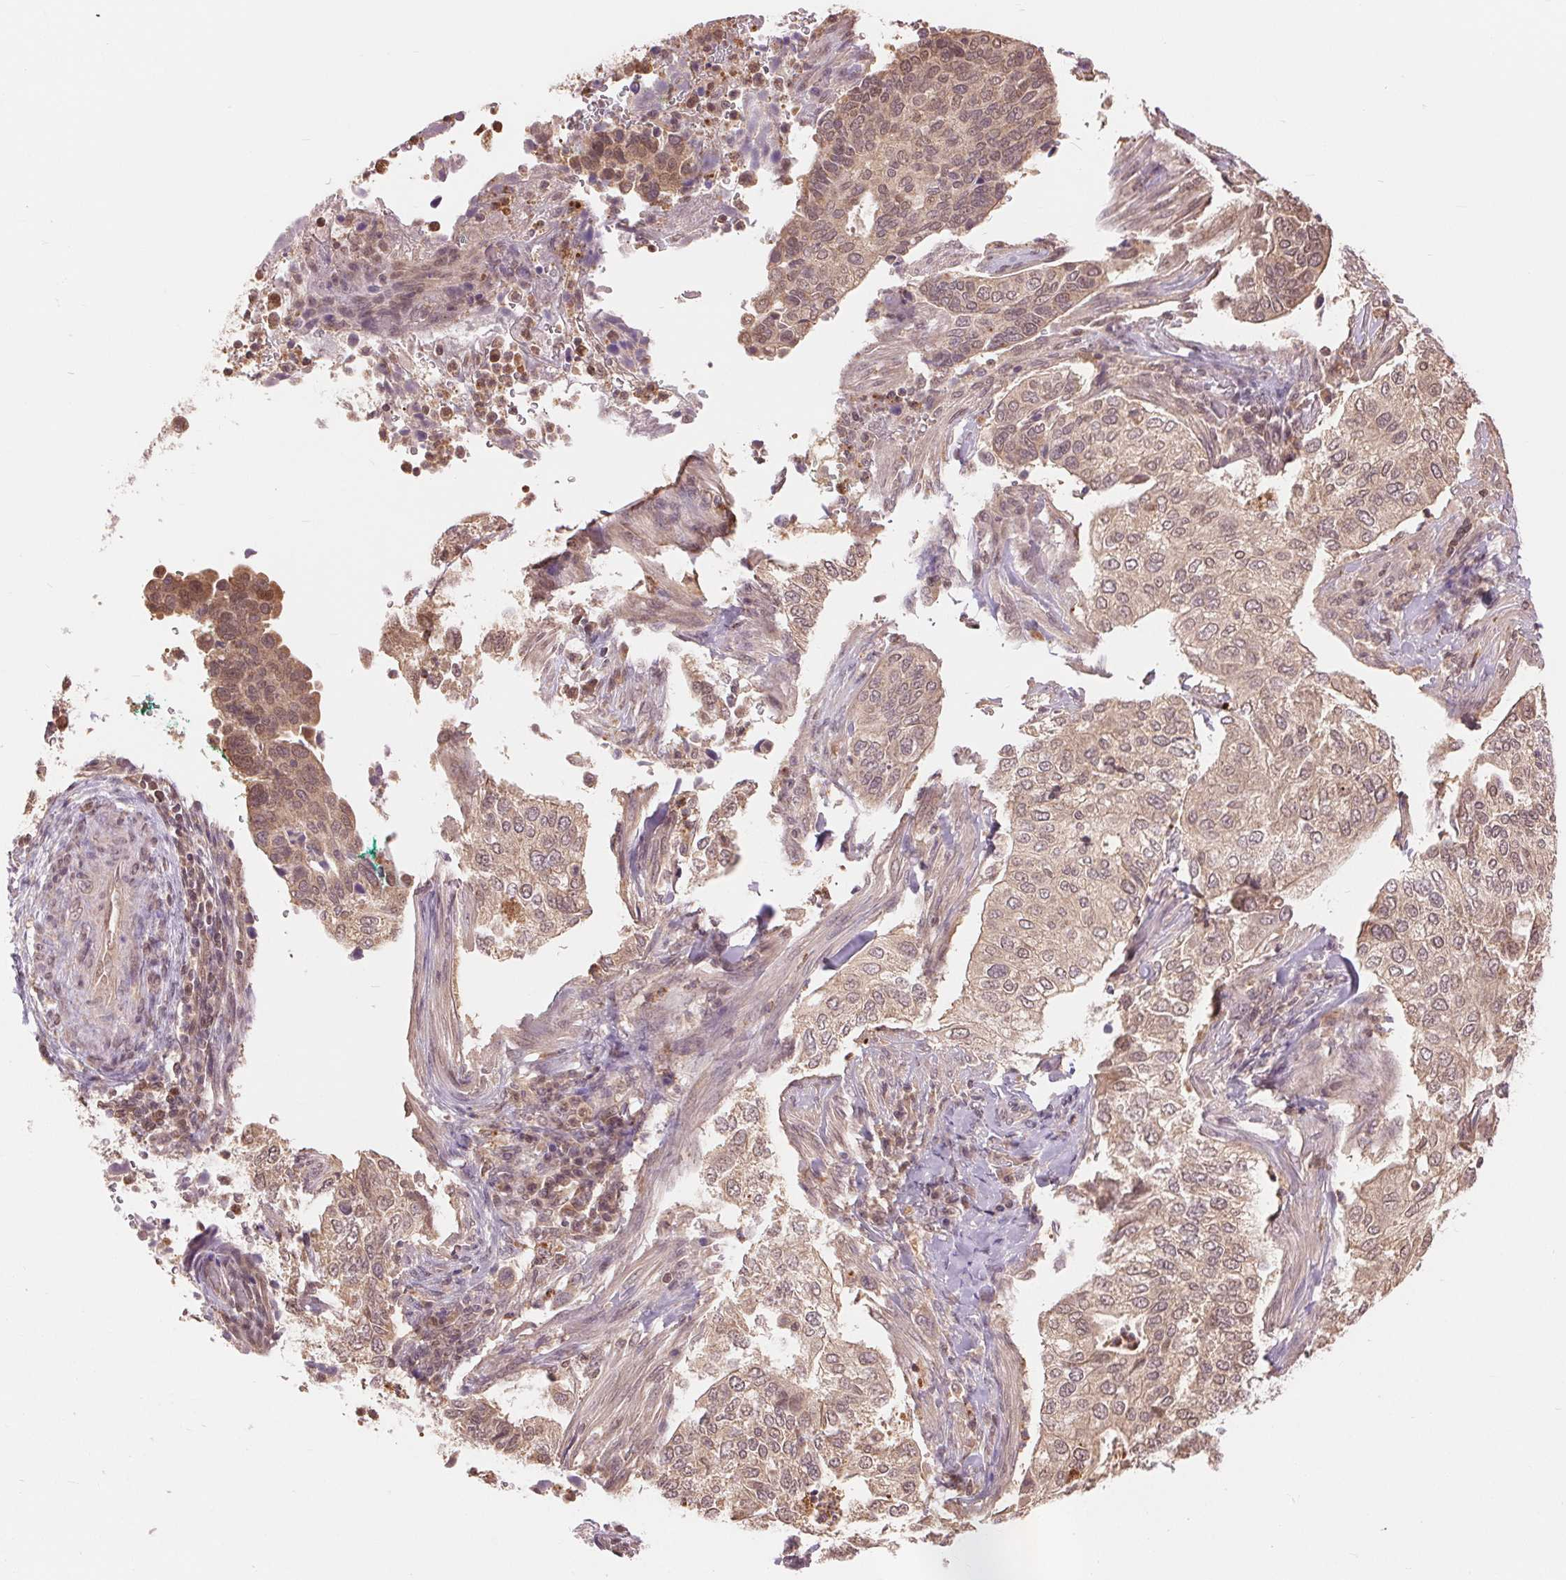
{"staining": {"intensity": "weak", "quantity": ">75%", "location": "cytoplasmic/membranous,nuclear"}, "tissue": "cervical cancer", "cell_type": "Tumor cells", "image_type": "cancer", "snomed": [{"axis": "morphology", "description": "Squamous cell carcinoma, NOS"}, {"axis": "topography", "description": "Cervix"}], "caption": "Brown immunohistochemical staining in cervical cancer exhibits weak cytoplasmic/membranous and nuclear expression in about >75% of tumor cells.", "gene": "TMEM273", "patient": {"sex": "female", "age": 38}}